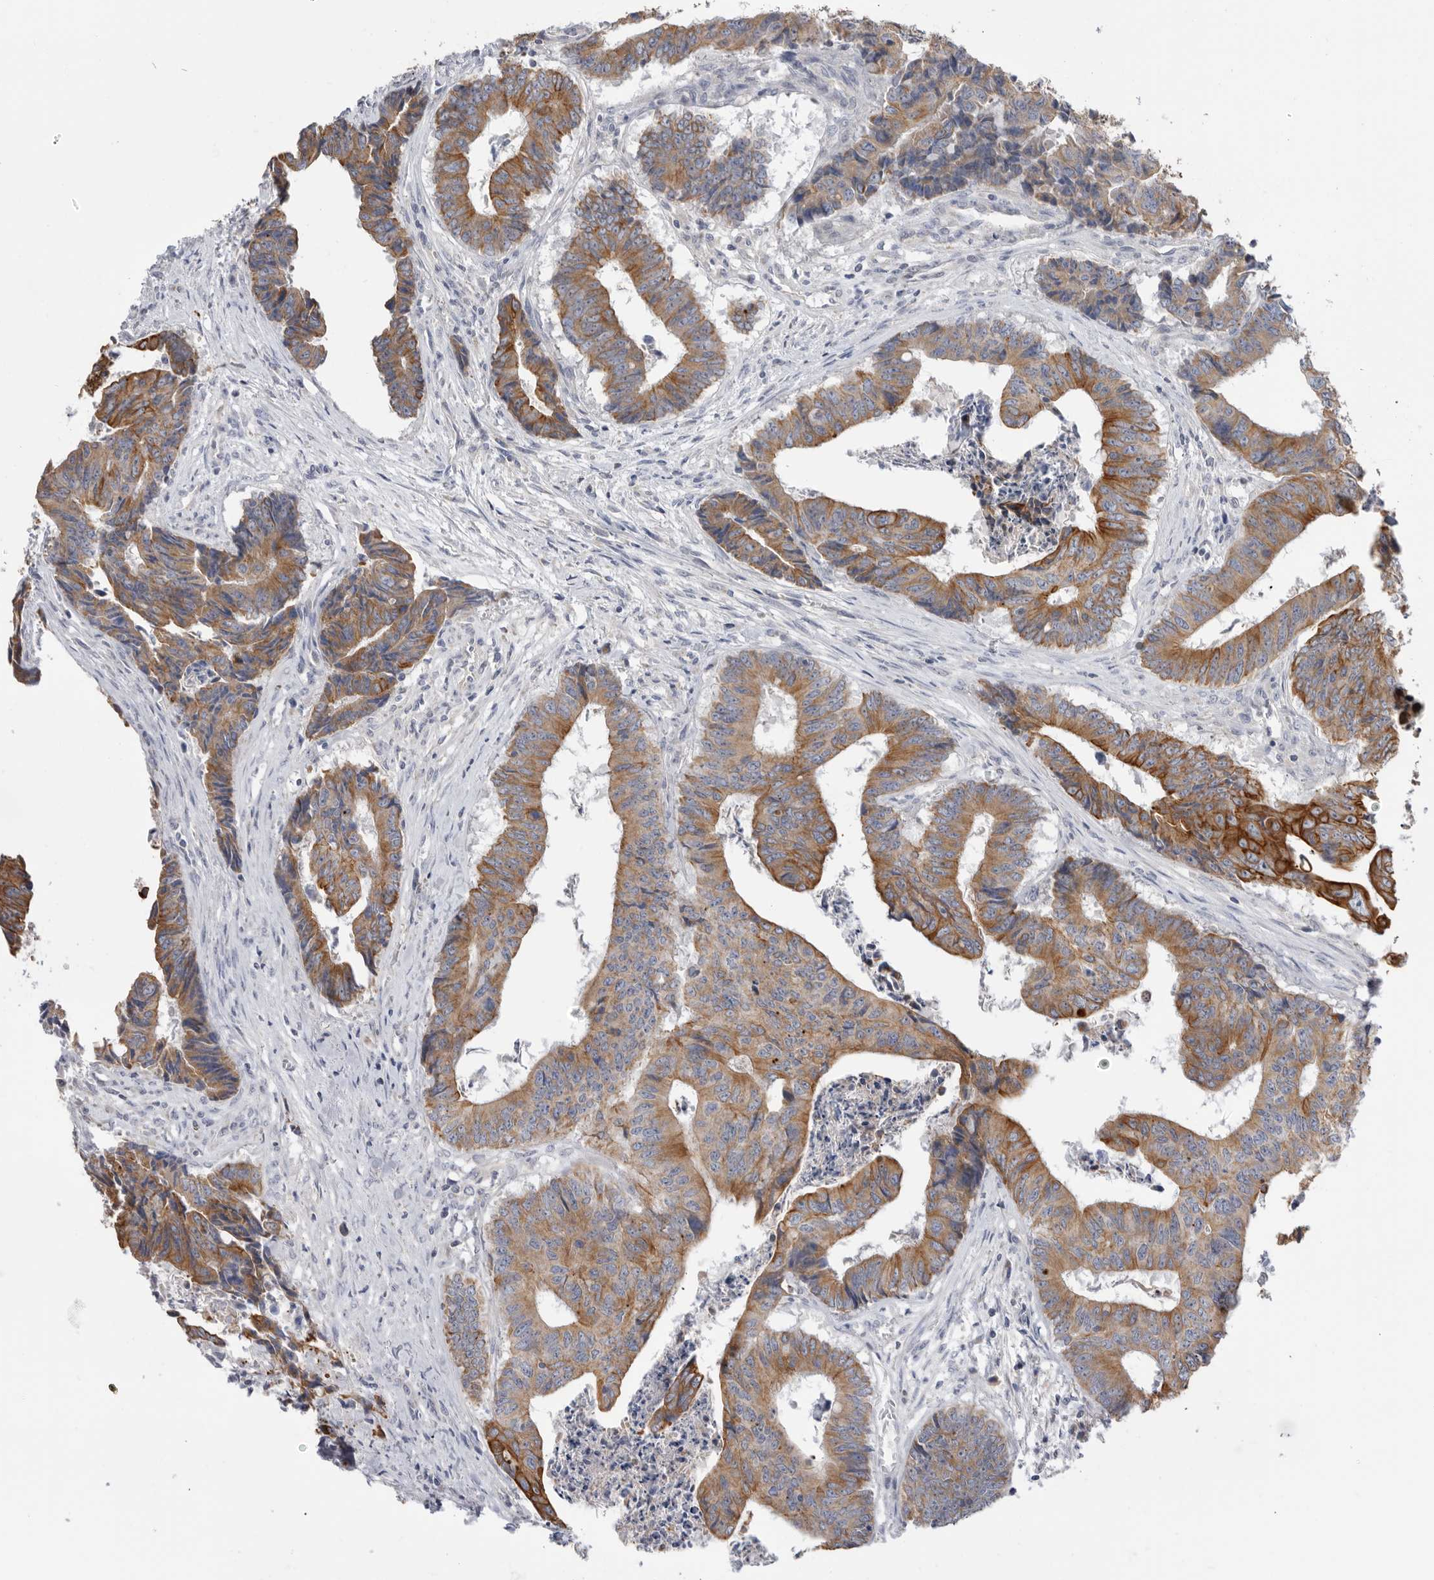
{"staining": {"intensity": "moderate", "quantity": ">75%", "location": "cytoplasmic/membranous"}, "tissue": "colorectal cancer", "cell_type": "Tumor cells", "image_type": "cancer", "snomed": [{"axis": "morphology", "description": "Adenocarcinoma, NOS"}, {"axis": "topography", "description": "Rectum"}], "caption": "Immunohistochemical staining of adenocarcinoma (colorectal) demonstrates medium levels of moderate cytoplasmic/membranous expression in about >75% of tumor cells. (IHC, brightfield microscopy, high magnification).", "gene": "MTFR1L", "patient": {"sex": "male", "age": 84}}